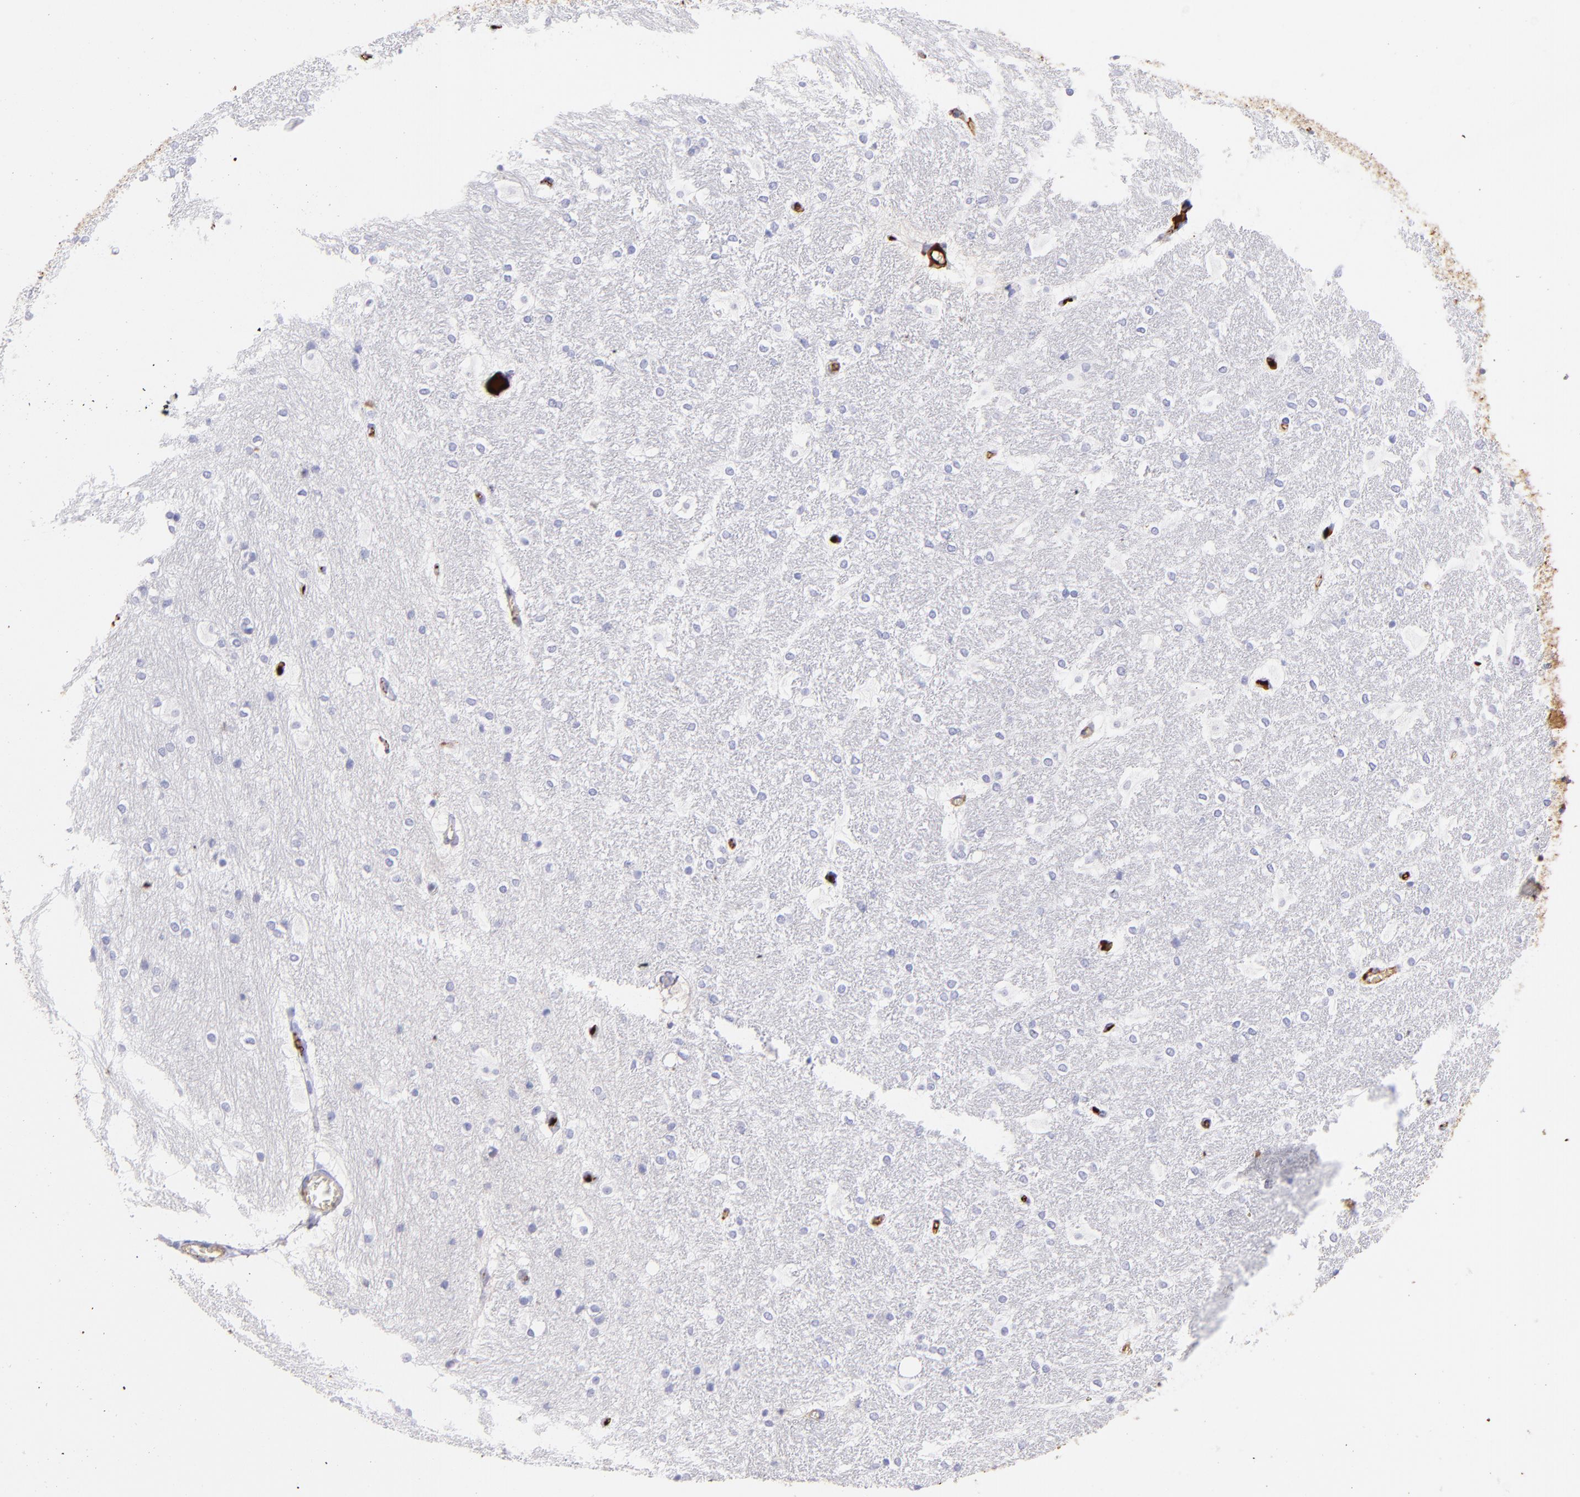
{"staining": {"intensity": "negative", "quantity": "none", "location": "none"}, "tissue": "hippocampus", "cell_type": "Glial cells", "image_type": "normal", "snomed": [{"axis": "morphology", "description": "Normal tissue, NOS"}, {"axis": "topography", "description": "Hippocampus"}], "caption": "Immunohistochemistry photomicrograph of benign hippocampus: hippocampus stained with DAB (3,3'-diaminobenzidine) shows no significant protein staining in glial cells.", "gene": "FGB", "patient": {"sex": "female", "age": 19}}